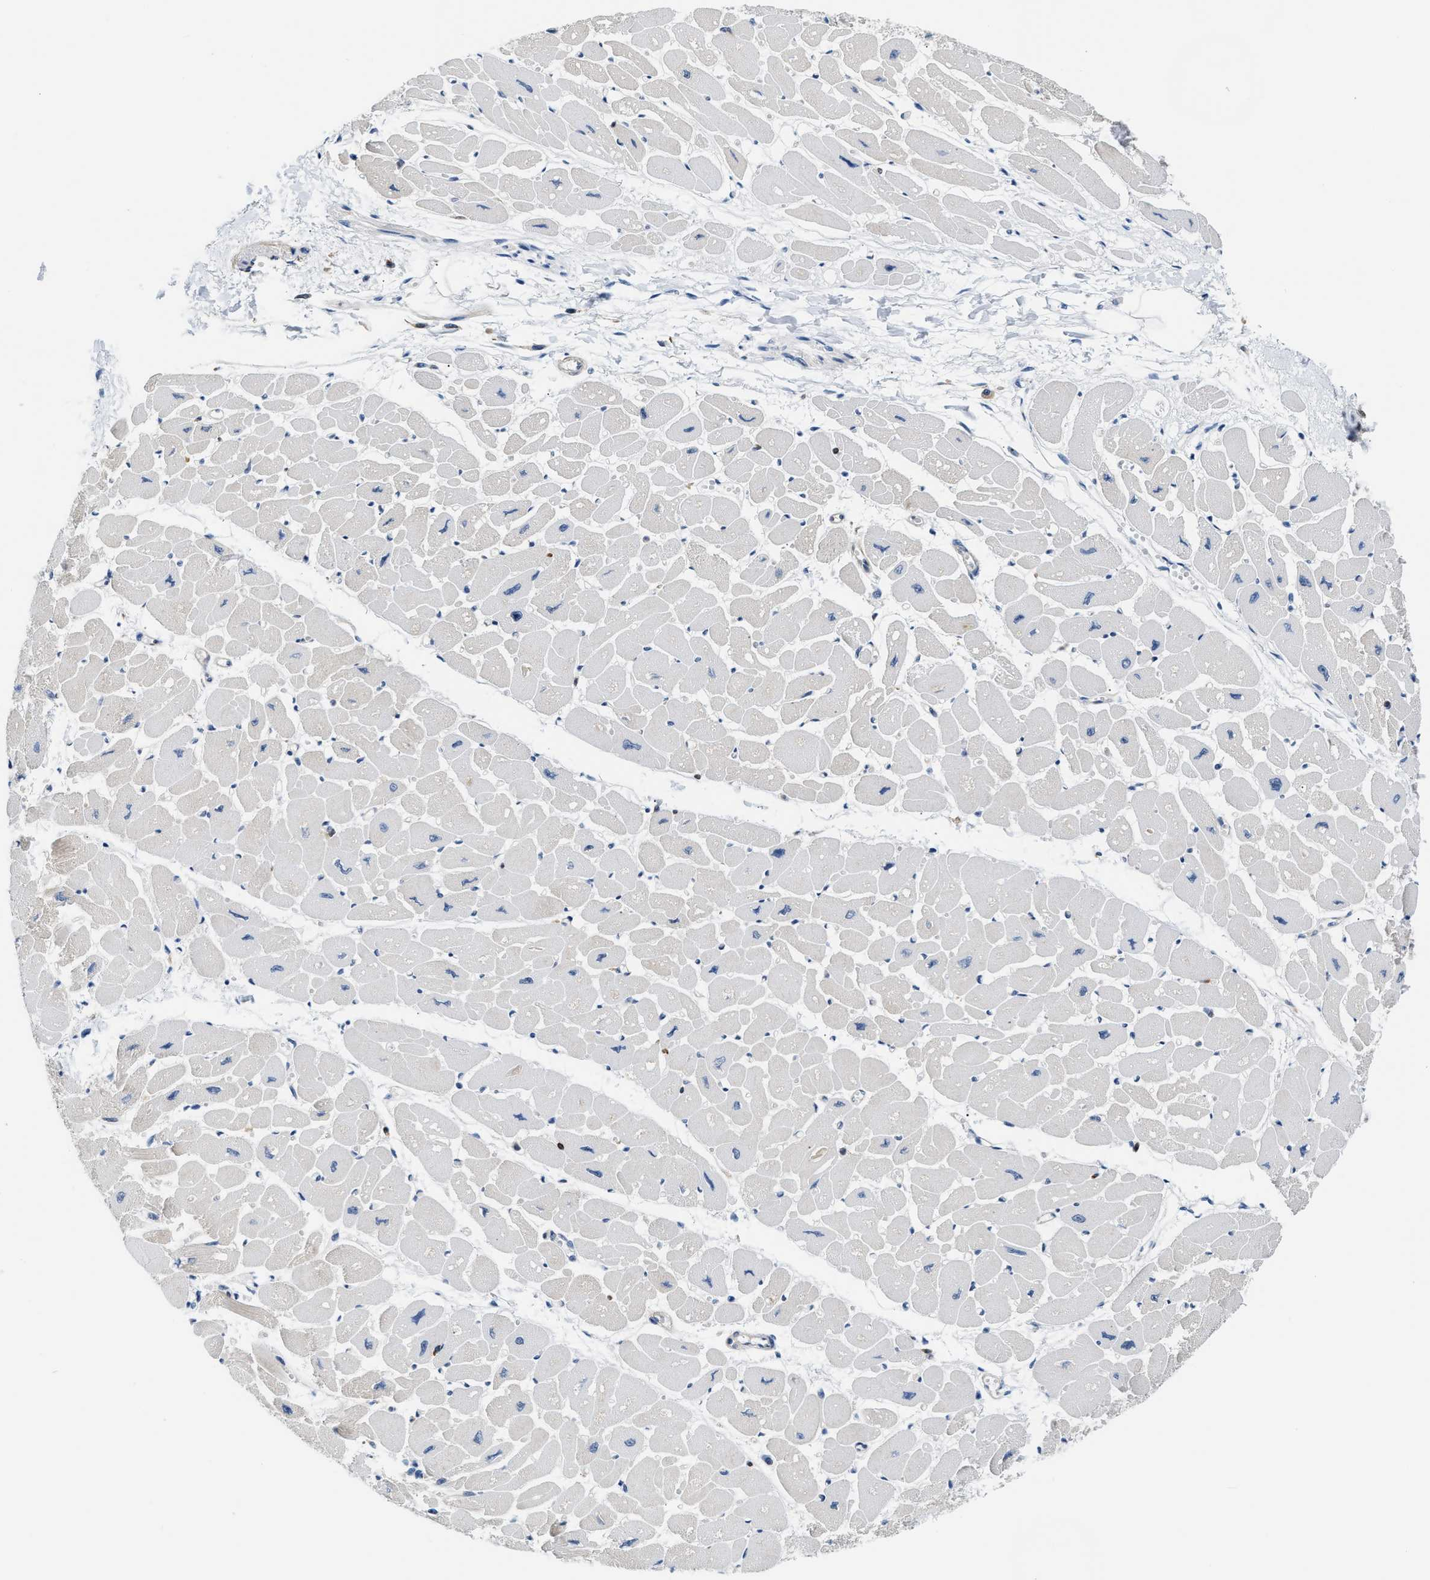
{"staining": {"intensity": "negative", "quantity": "none", "location": "none"}, "tissue": "heart muscle", "cell_type": "Cardiomyocytes", "image_type": "normal", "snomed": [{"axis": "morphology", "description": "Normal tissue, NOS"}, {"axis": "topography", "description": "Heart"}], "caption": "Cardiomyocytes show no significant staining in benign heart muscle.", "gene": "STK10", "patient": {"sex": "female", "age": 54}}